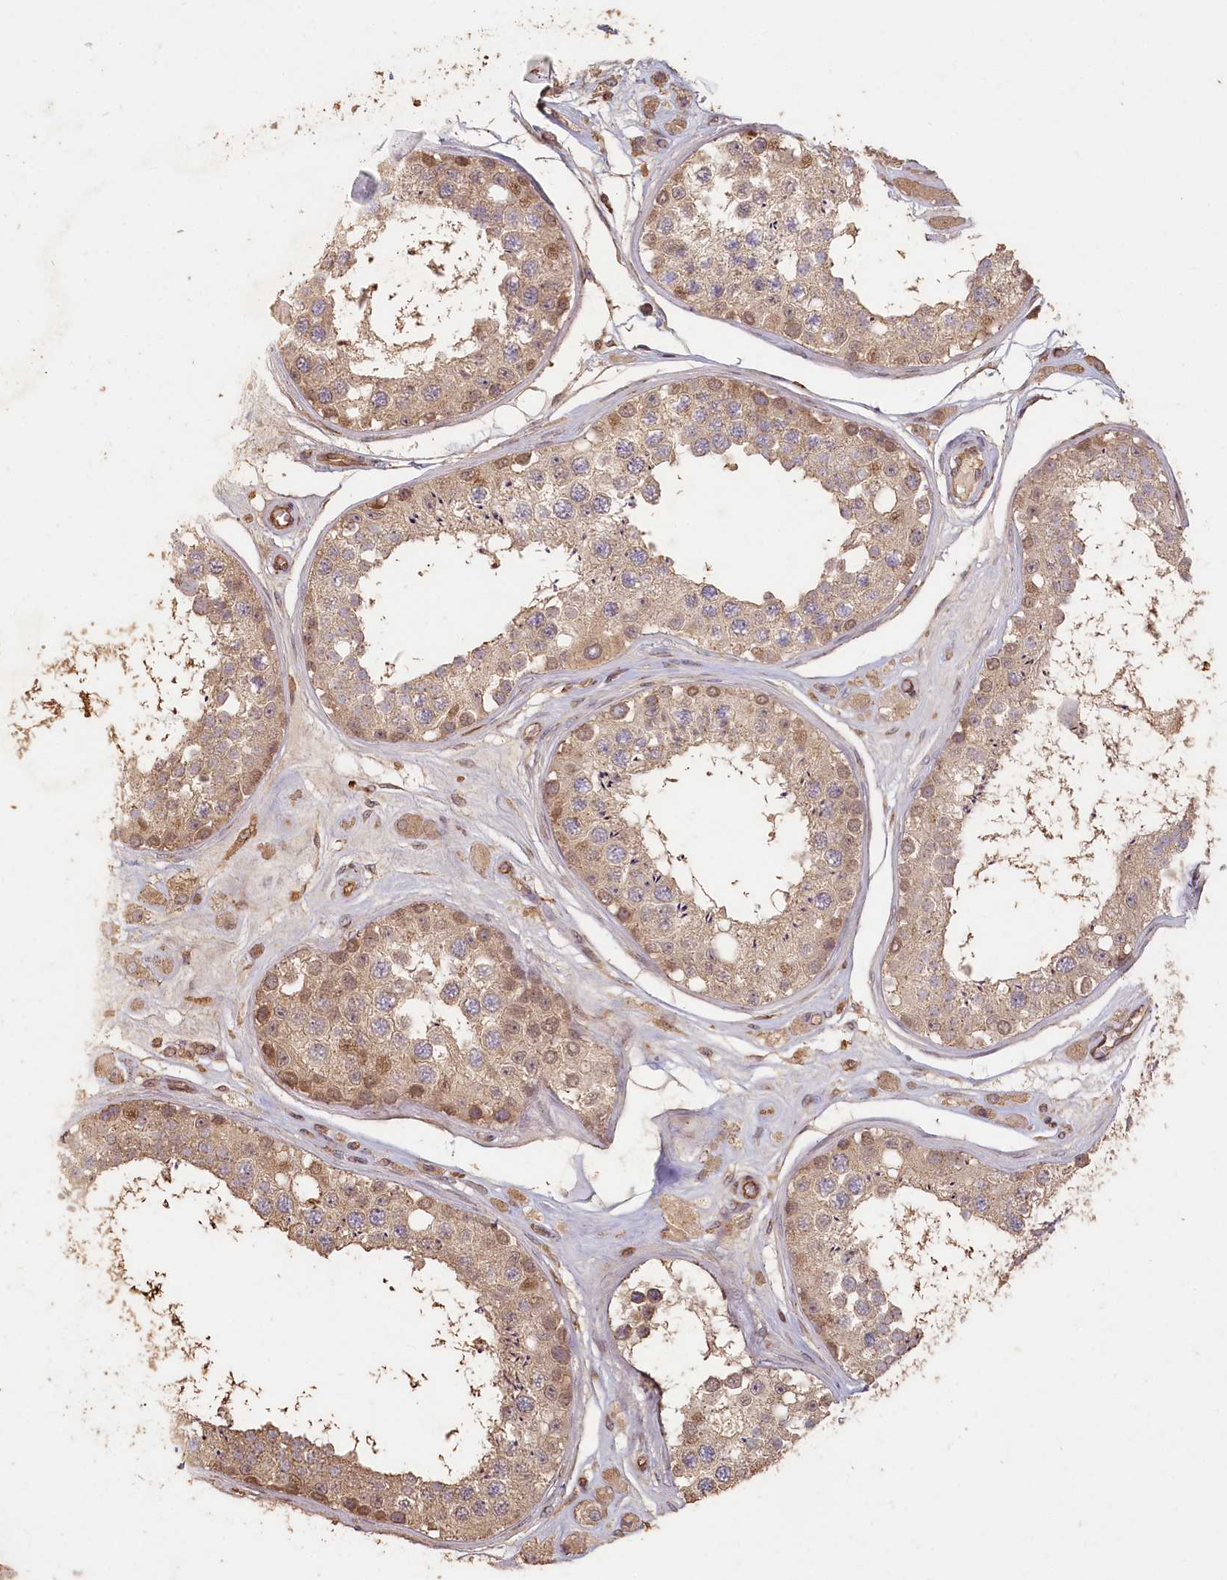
{"staining": {"intensity": "moderate", "quantity": ">75%", "location": "cytoplasmic/membranous,nuclear"}, "tissue": "testis", "cell_type": "Cells in seminiferous ducts", "image_type": "normal", "snomed": [{"axis": "morphology", "description": "Normal tissue, NOS"}, {"axis": "topography", "description": "Testis"}], "caption": "The histopathology image exhibits a brown stain indicating the presence of a protein in the cytoplasmic/membranous,nuclear of cells in seminiferous ducts in testis.", "gene": "MADD", "patient": {"sex": "male", "age": 25}}